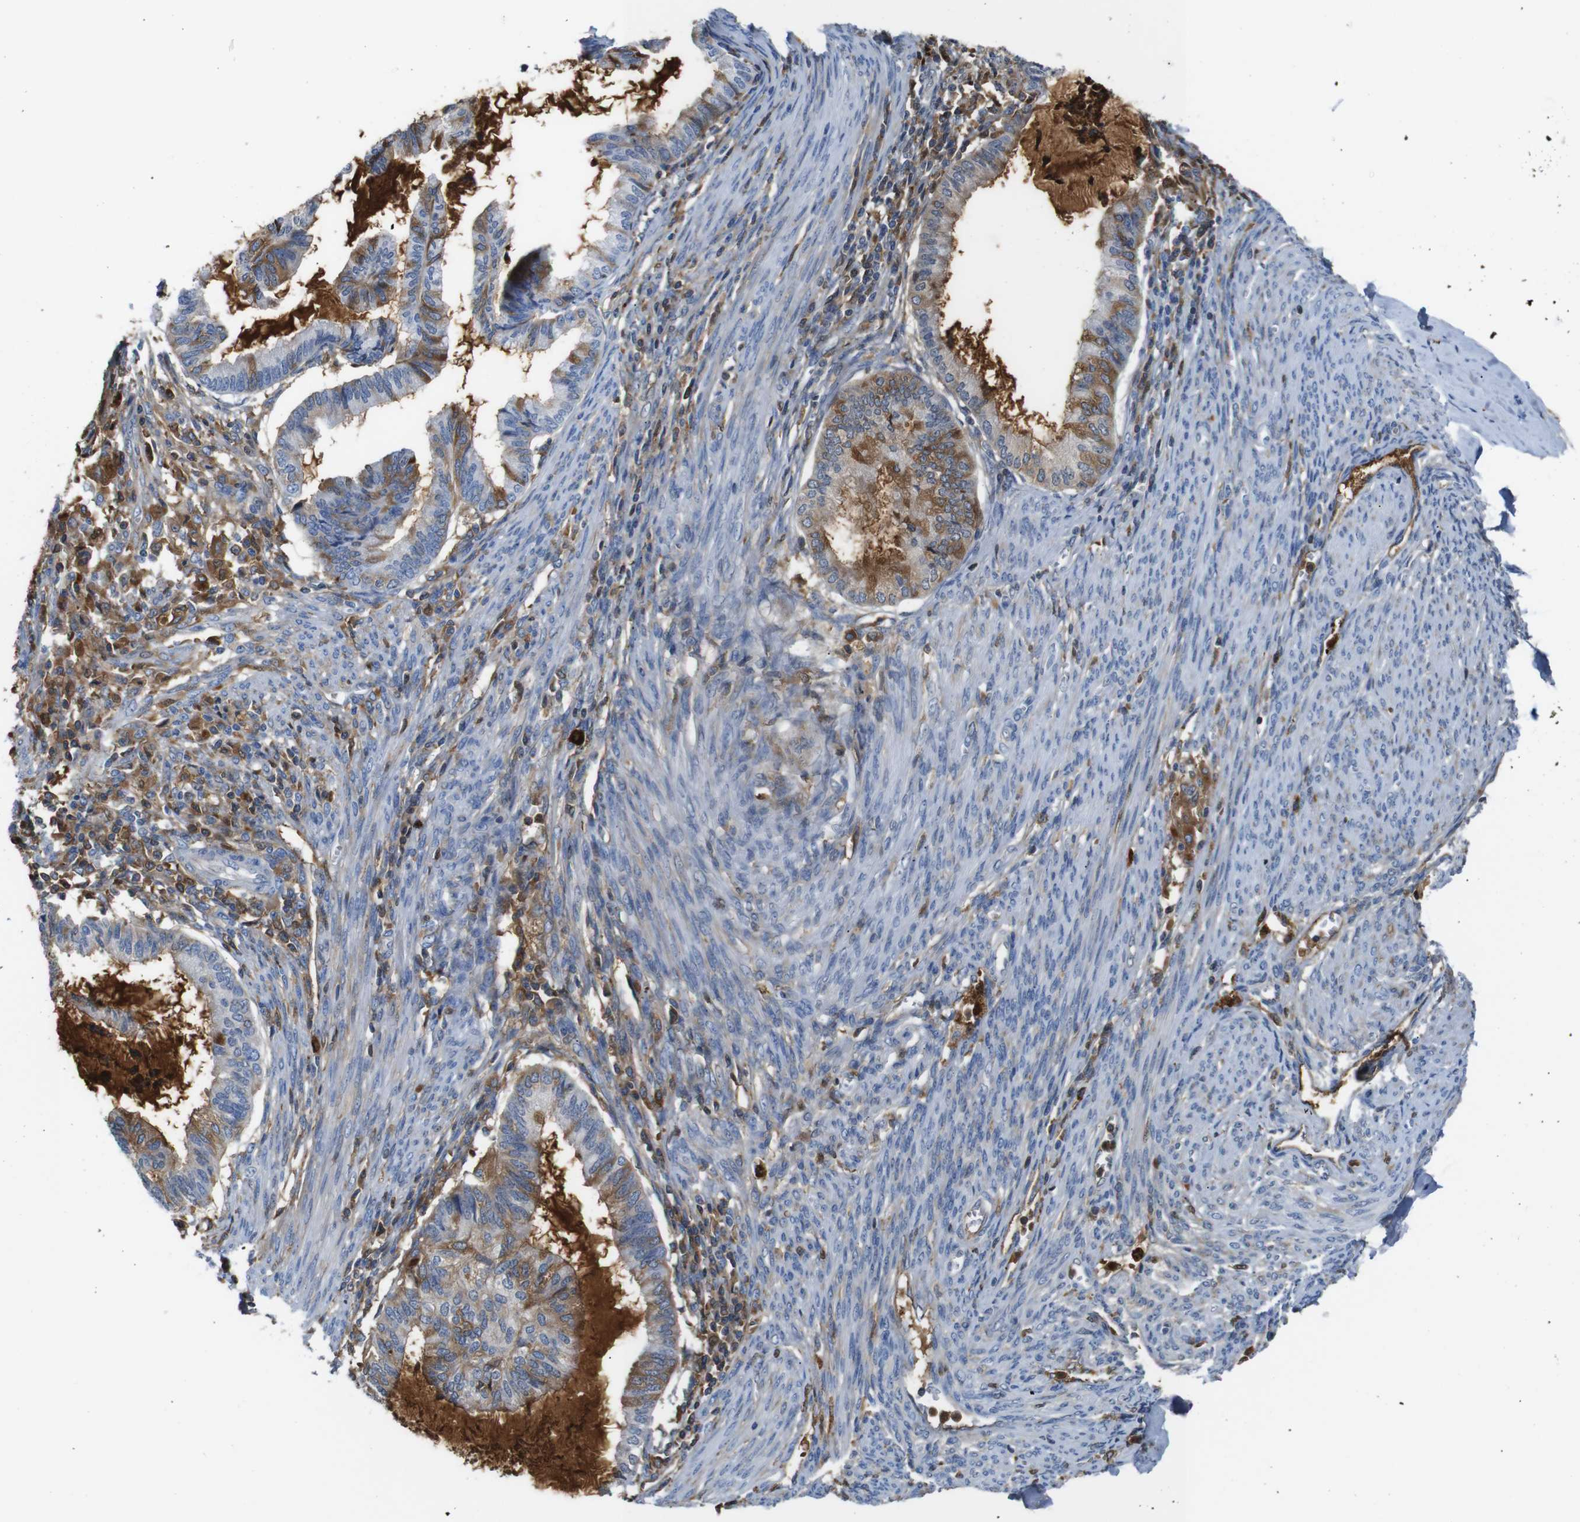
{"staining": {"intensity": "moderate", "quantity": "25%-75%", "location": "cytoplasmic/membranous"}, "tissue": "cervical cancer", "cell_type": "Tumor cells", "image_type": "cancer", "snomed": [{"axis": "morphology", "description": "Normal tissue, NOS"}, {"axis": "morphology", "description": "Adenocarcinoma, NOS"}, {"axis": "topography", "description": "Cervix"}, {"axis": "topography", "description": "Endometrium"}], "caption": "Human cervical adenocarcinoma stained with a brown dye shows moderate cytoplasmic/membranous positive expression in about 25%-75% of tumor cells.", "gene": "SERPINA1", "patient": {"sex": "female", "age": 86}}